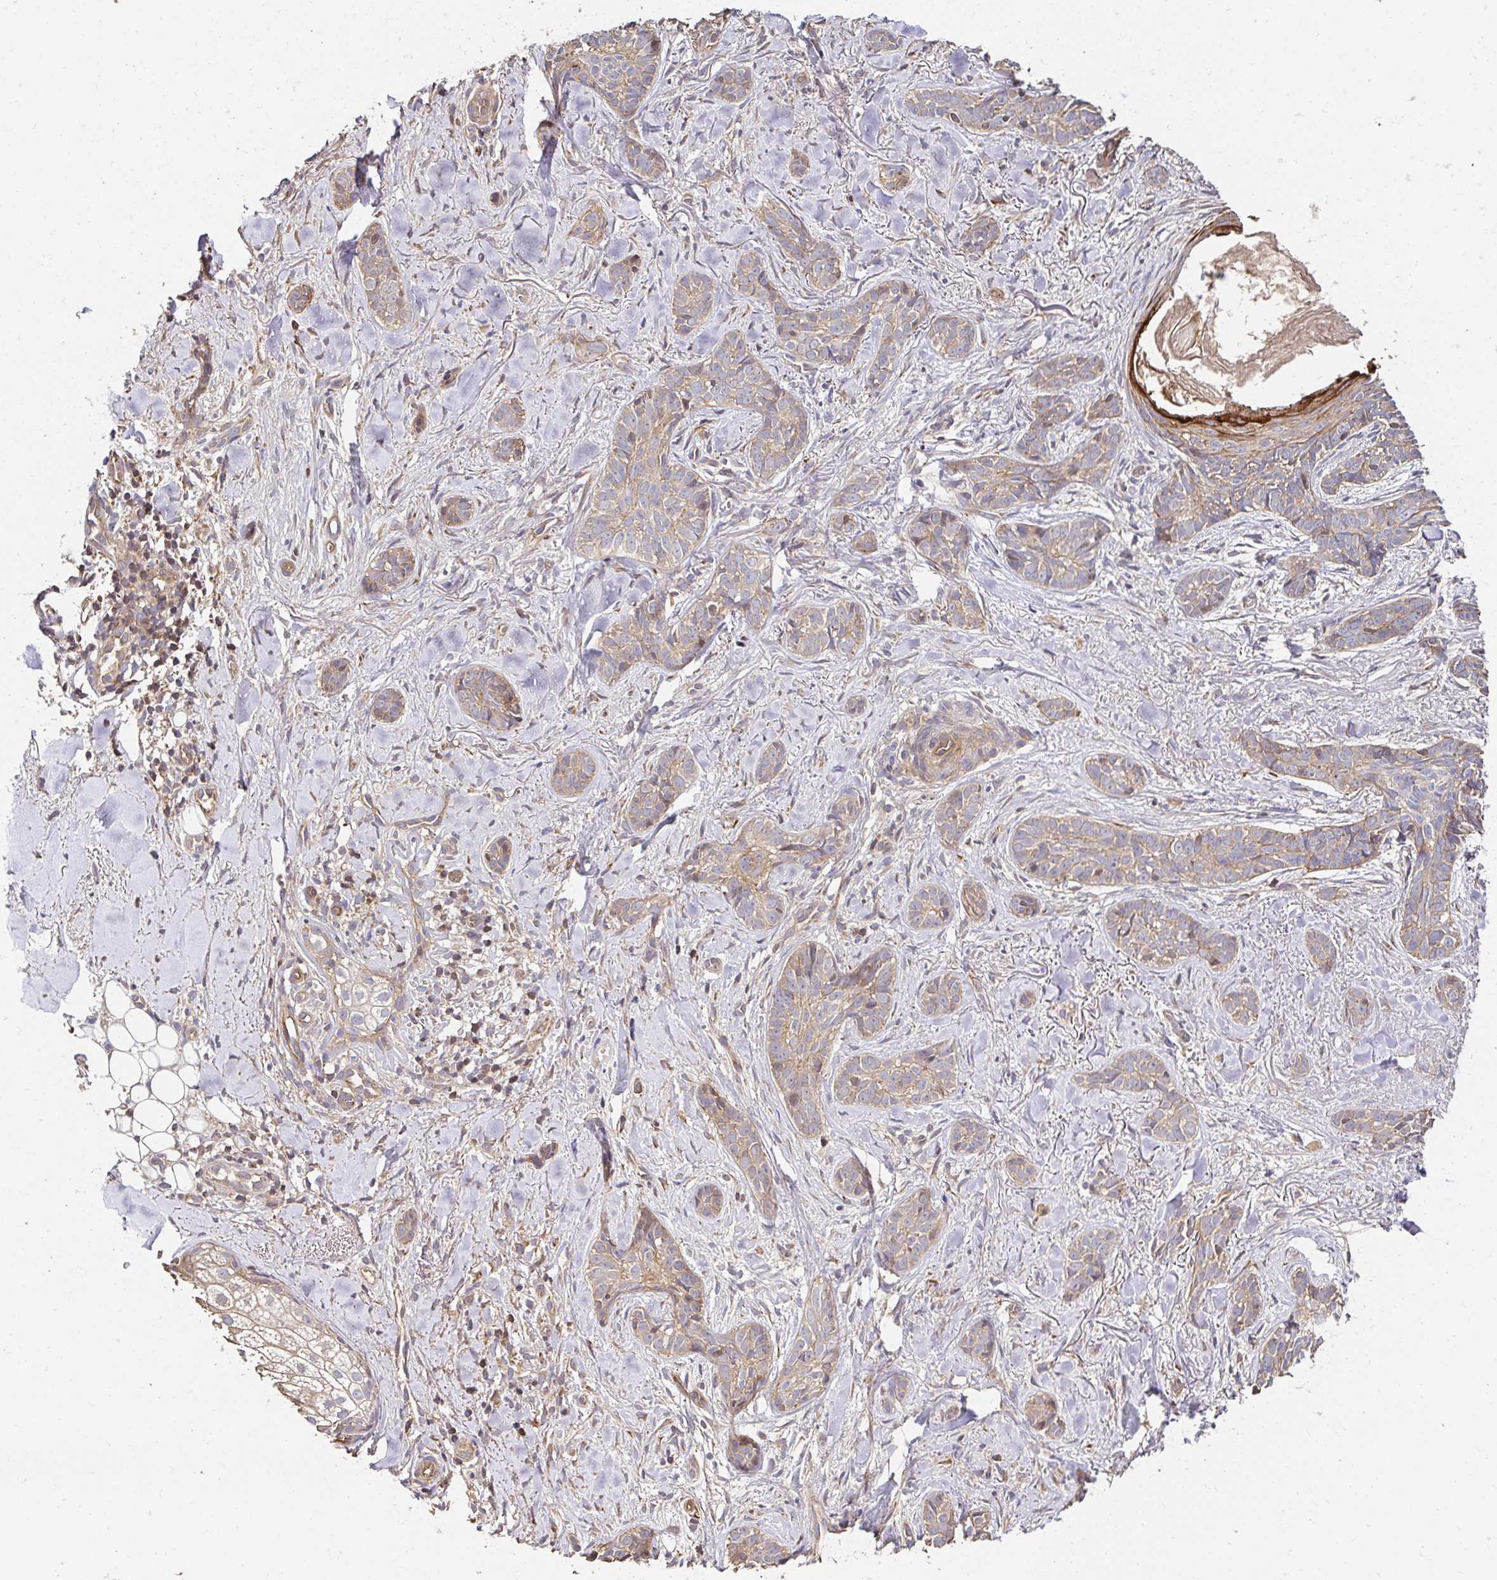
{"staining": {"intensity": "weak", "quantity": ">75%", "location": "cytoplasmic/membranous"}, "tissue": "skin cancer", "cell_type": "Tumor cells", "image_type": "cancer", "snomed": [{"axis": "morphology", "description": "Basal cell carcinoma"}, {"axis": "morphology", "description": "BCC, high aggressive"}, {"axis": "topography", "description": "Skin"}], "caption": "Skin cancer stained with a protein marker reveals weak staining in tumor cells.", "gene": "APBB1", "patient": {"sex": "female", "age": 79}}